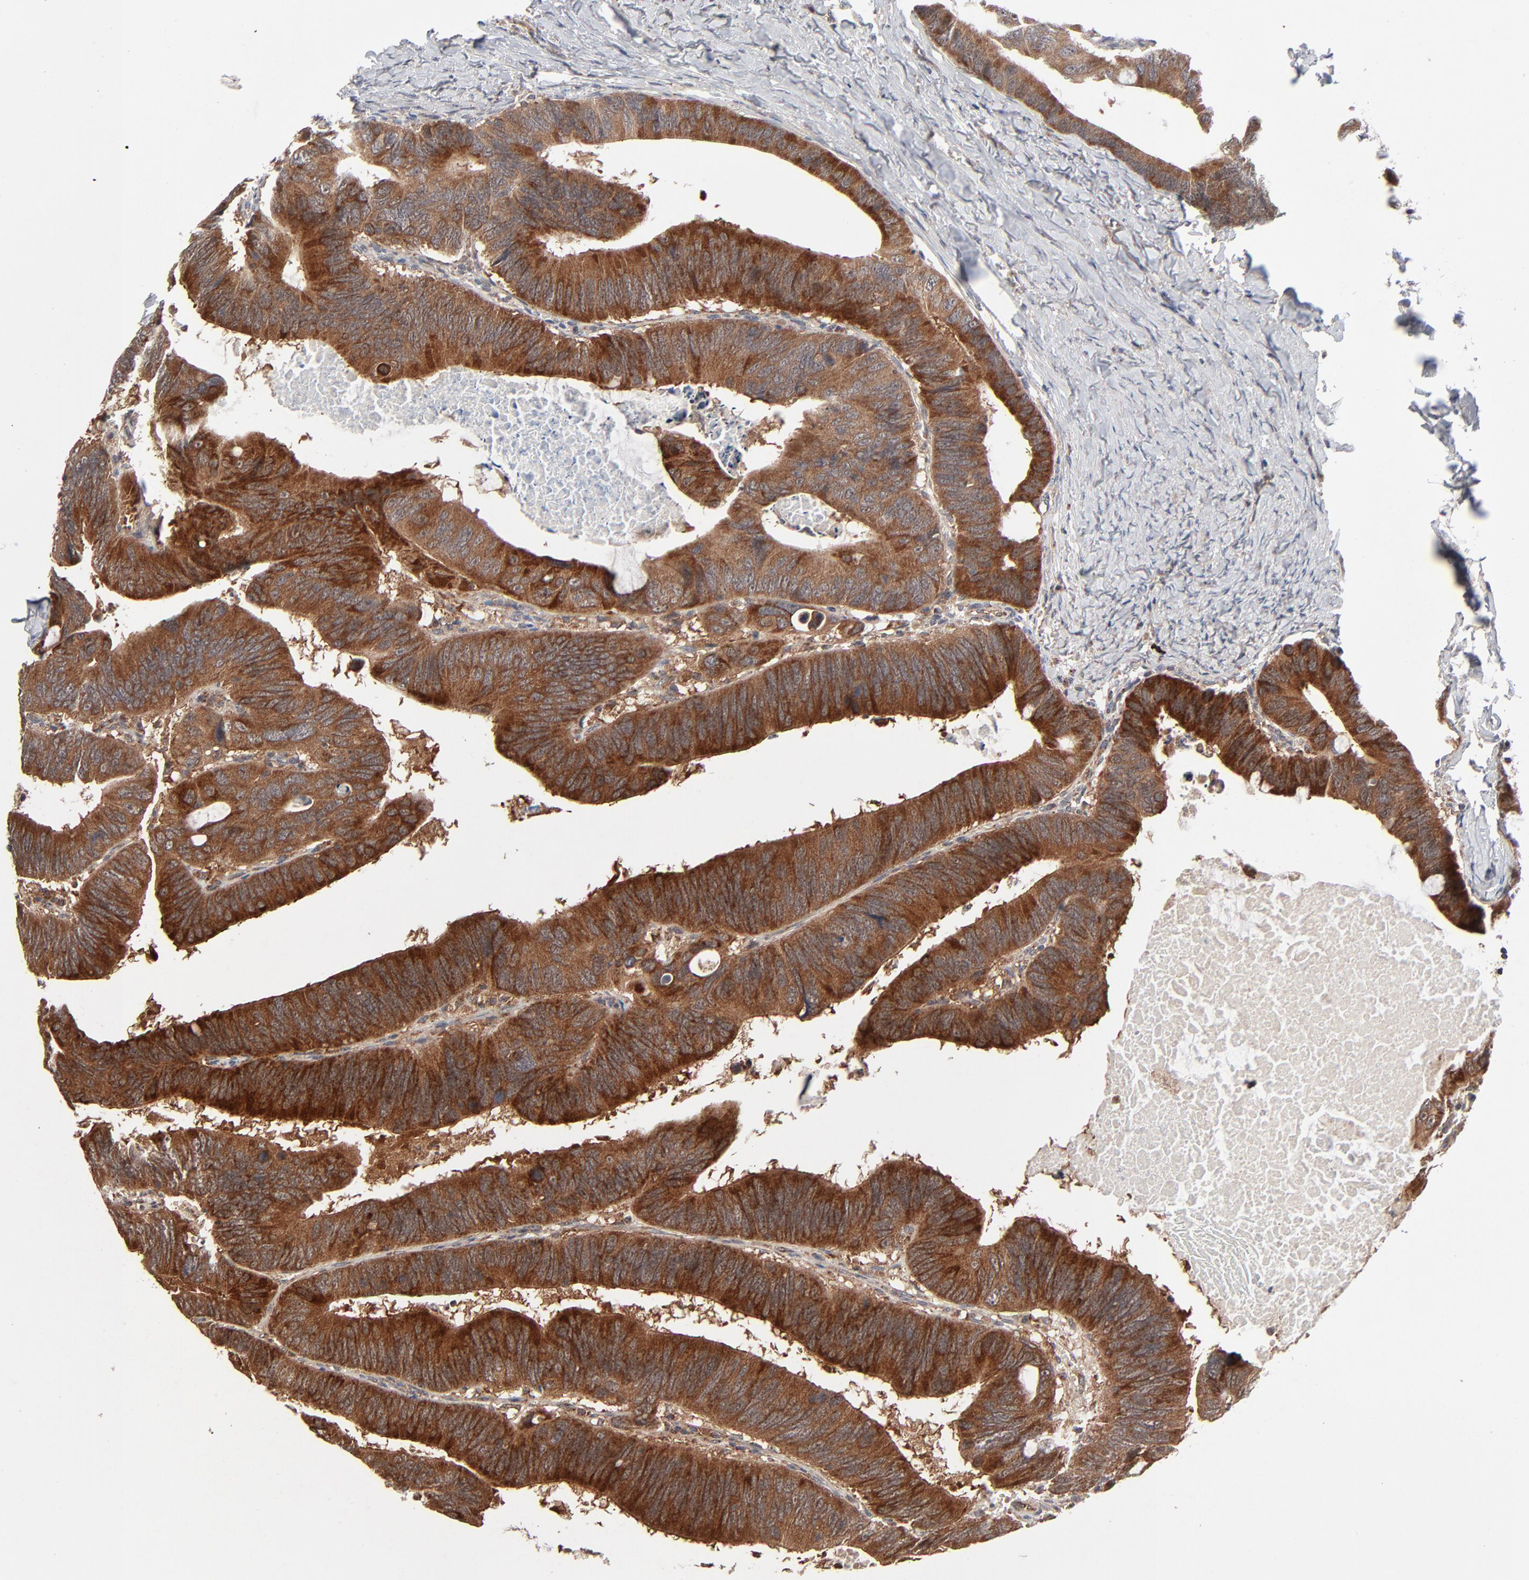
{"staining": {"intensity": "strong", "quantity": ">75%", "location": "cytoplasmic/membranous"}, "tissue": "colorectal cancer", "cell_type": "Tumor cells", "image_type": "cancer", "snomed": [{"axis": "morphology", "description": "Adenocarcinoma, NOS"}, {"axis": "topography", "description": "Colon"}], "caption": "Protein staining of colorectal cancer (adenocarcinoma) tissue displays strong cytoplasmic/membranous staining in approximately >75% of tumor cells.", "gene": "ABLIM3", "patient": {"sex": "female", "age": 55}}